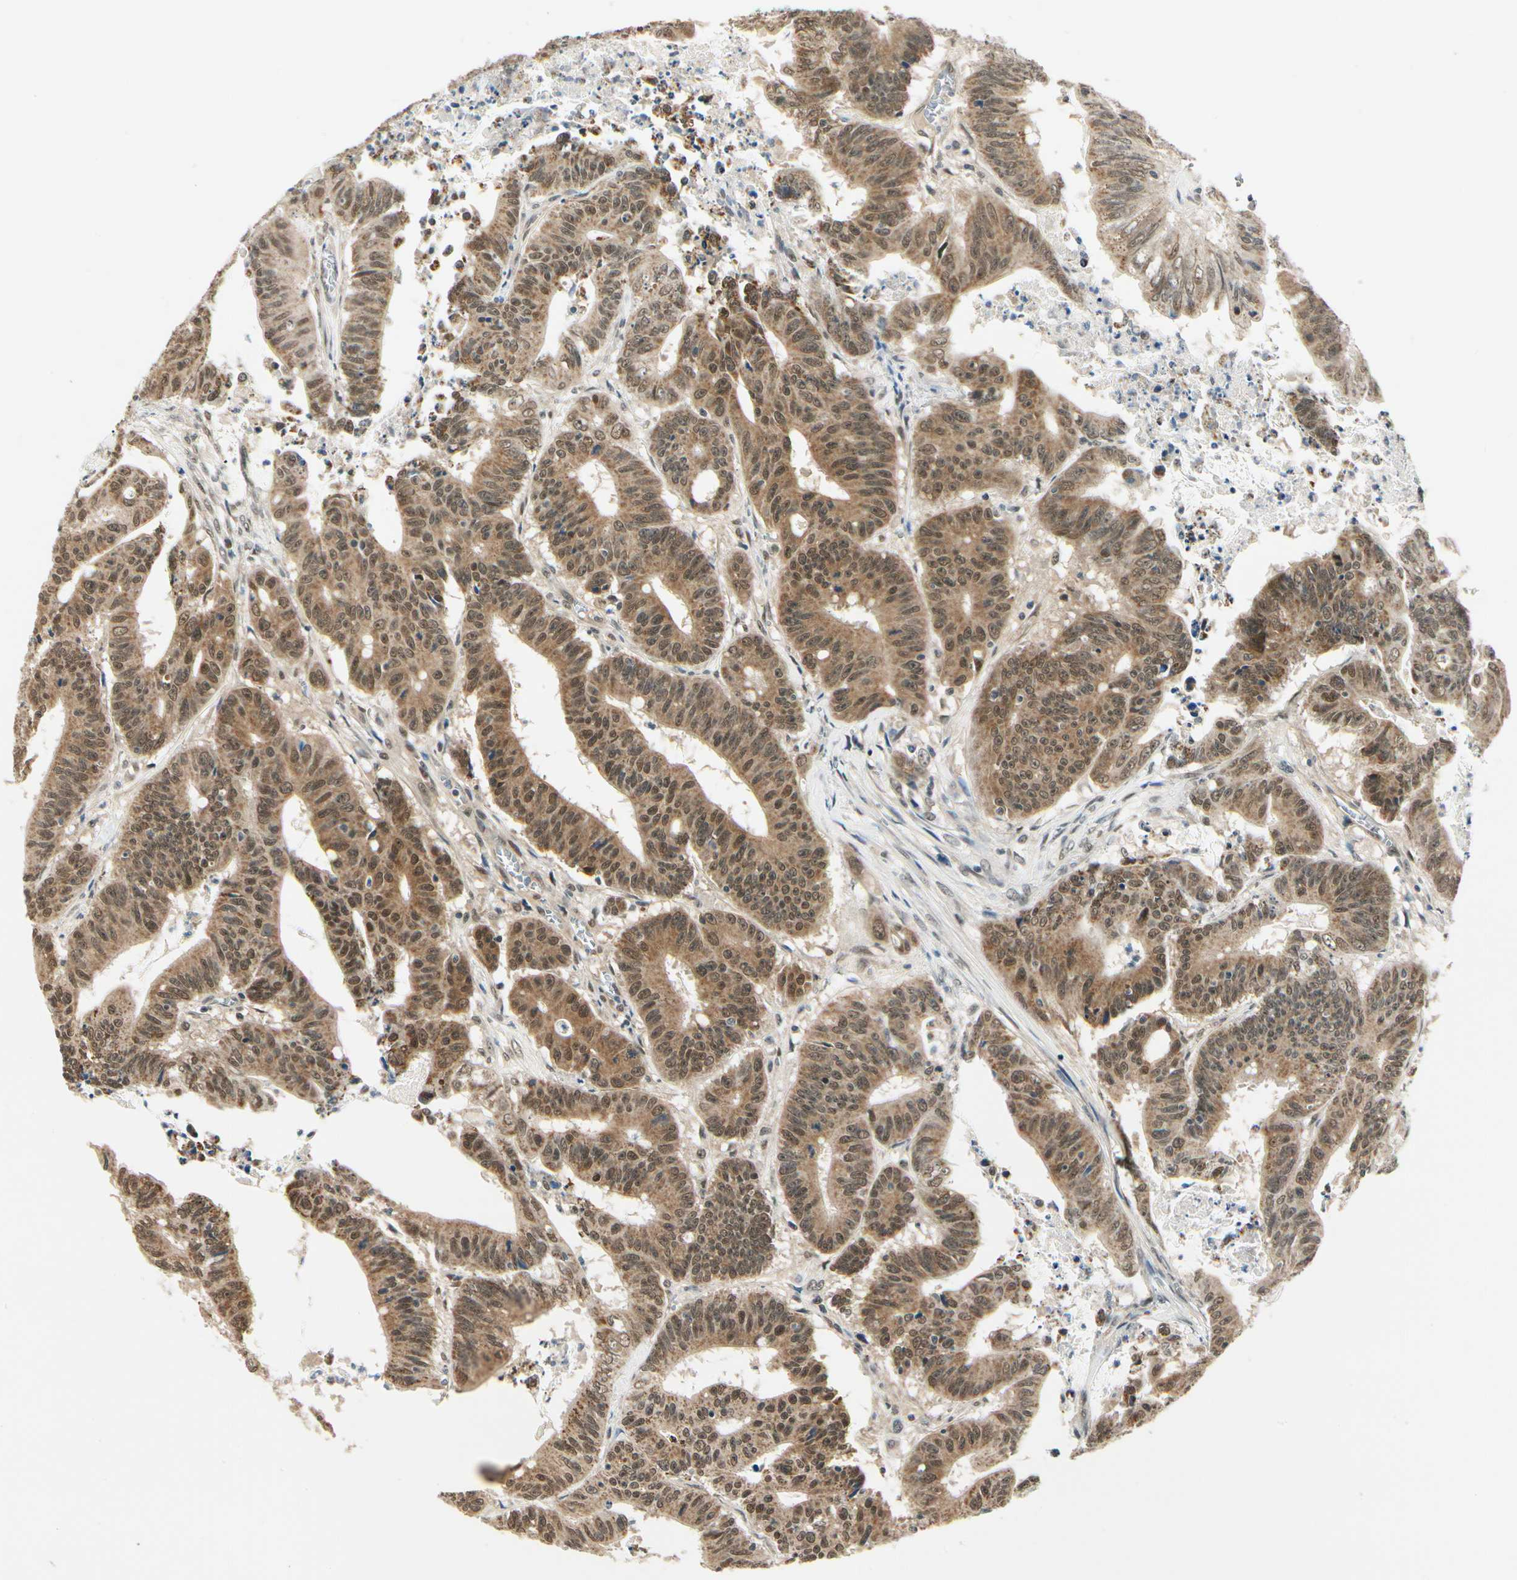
{"staining": {"intensity": "strong", "quantity": ">75%", "location": "cytoplasmic/membranous"}, "tissue": "colorectal cancer", "cell_type": "Tumor cells", "image_type": "cancer", "snomed": [{"axis": "morphology", "description": "Adenocarcinoma, NOS"}, {"axis": "topography", "description": "Colon"}], "caption": "IHC image of neoplastic tissue: colorectal adenocarcinoma stained using immunohistochemistry (IHC) displays high levels of strong protein expression localized specifically in the cytoplasmic/membranous of tumor cells, appearing as a cytoplasmic/membranous brown color.", "gene": "PDK2", "patient": {"sex": "male", "age": 45}}